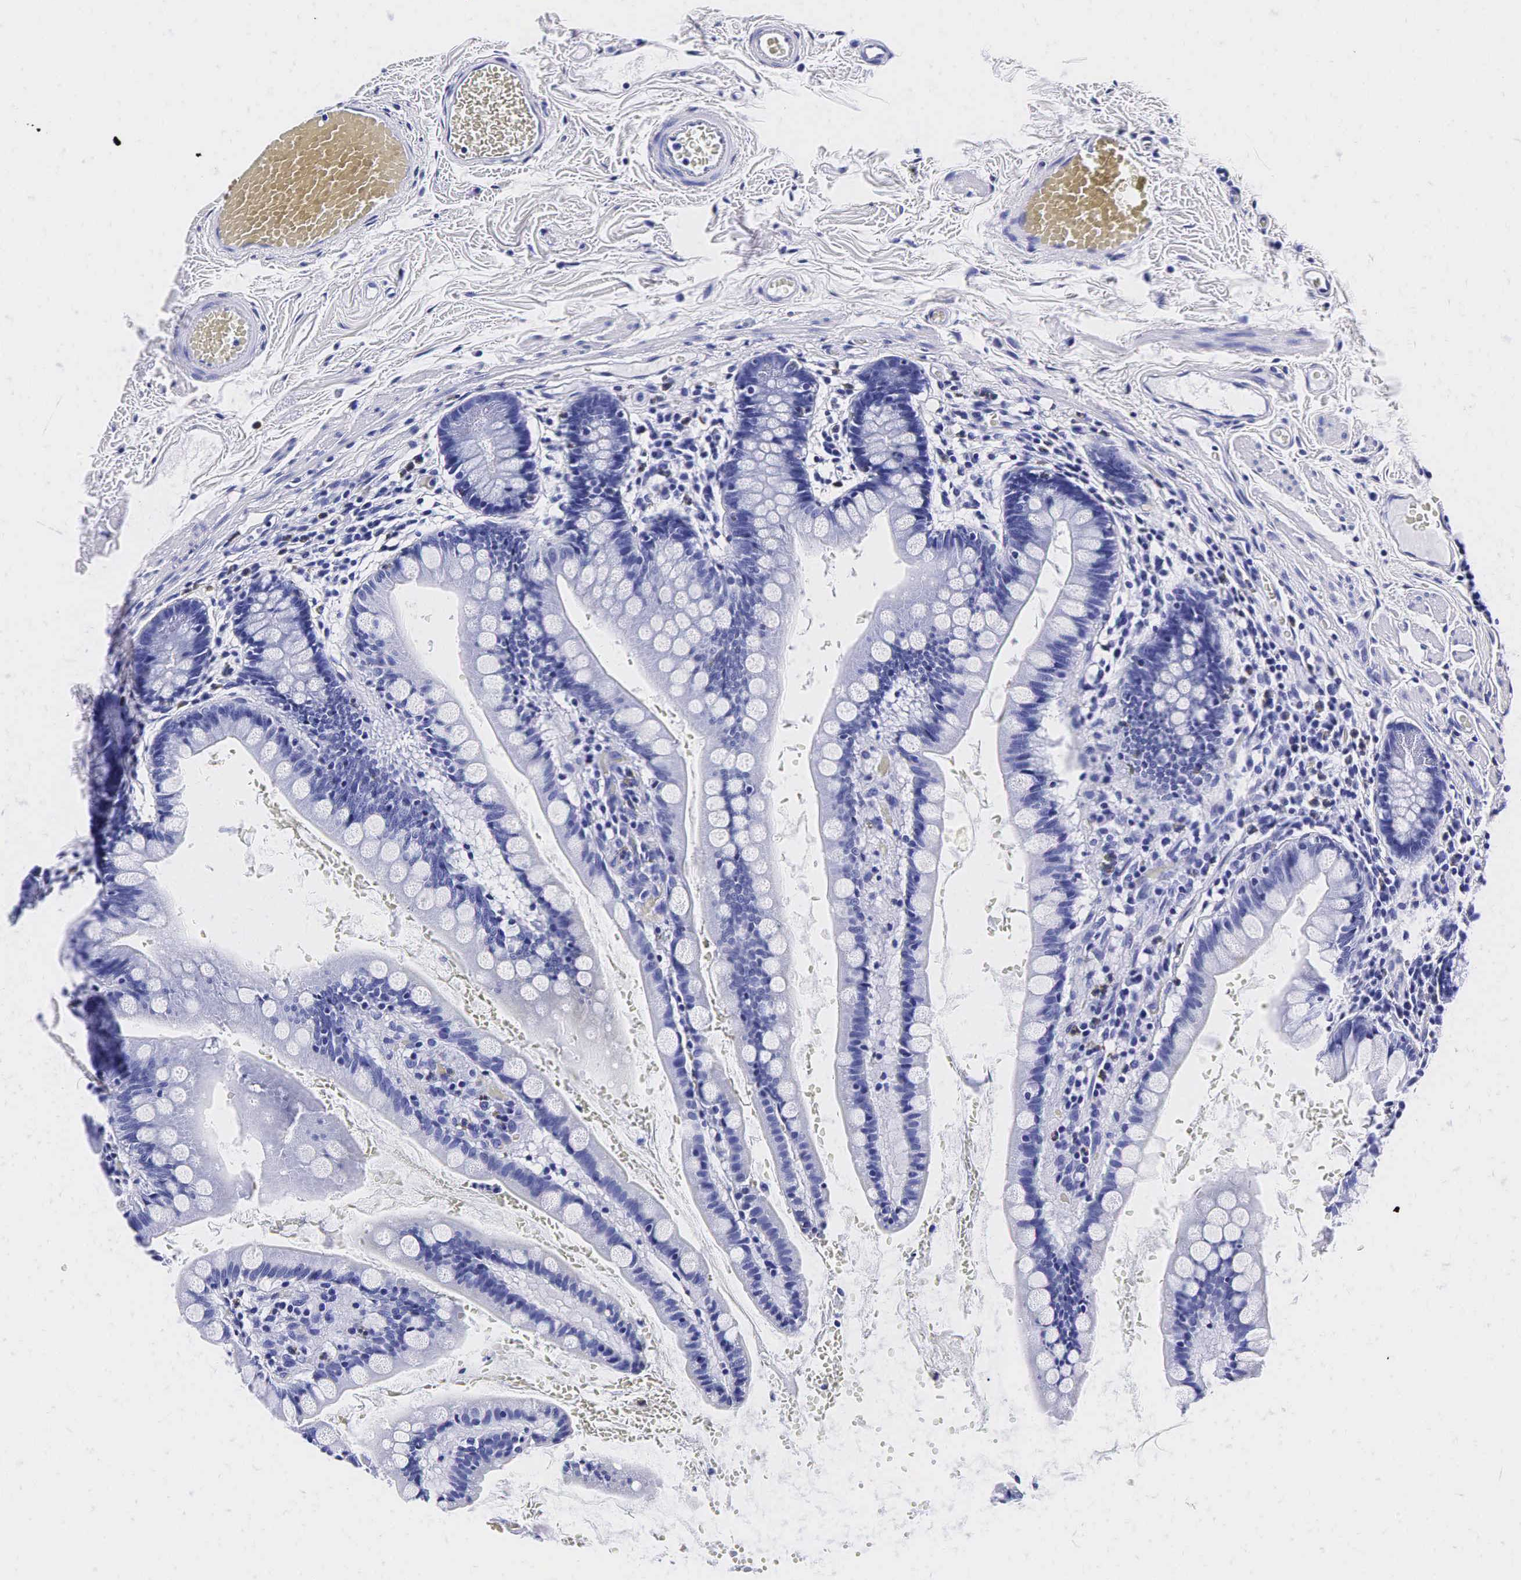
{"staining": {"intensity": "negative", "quantity": "none", "location": "none"}, "tissue": "colon", "cell_type": "Endothelial cells", "image_type": "normal", "snomed": [{"axis": "morphology", "description": "Normal tissue, NOS"}, {"axis": "topography", "description": "Colon"}], "caption": "Immunohistochemistry histopathology image of benign colon: human colon stained with DAB (3,3'-diaminobenzidine) displays no significant protein staining in endothelial cells.", "gene": "KLK3", "patient": {"sex": "male", "age": 54}}